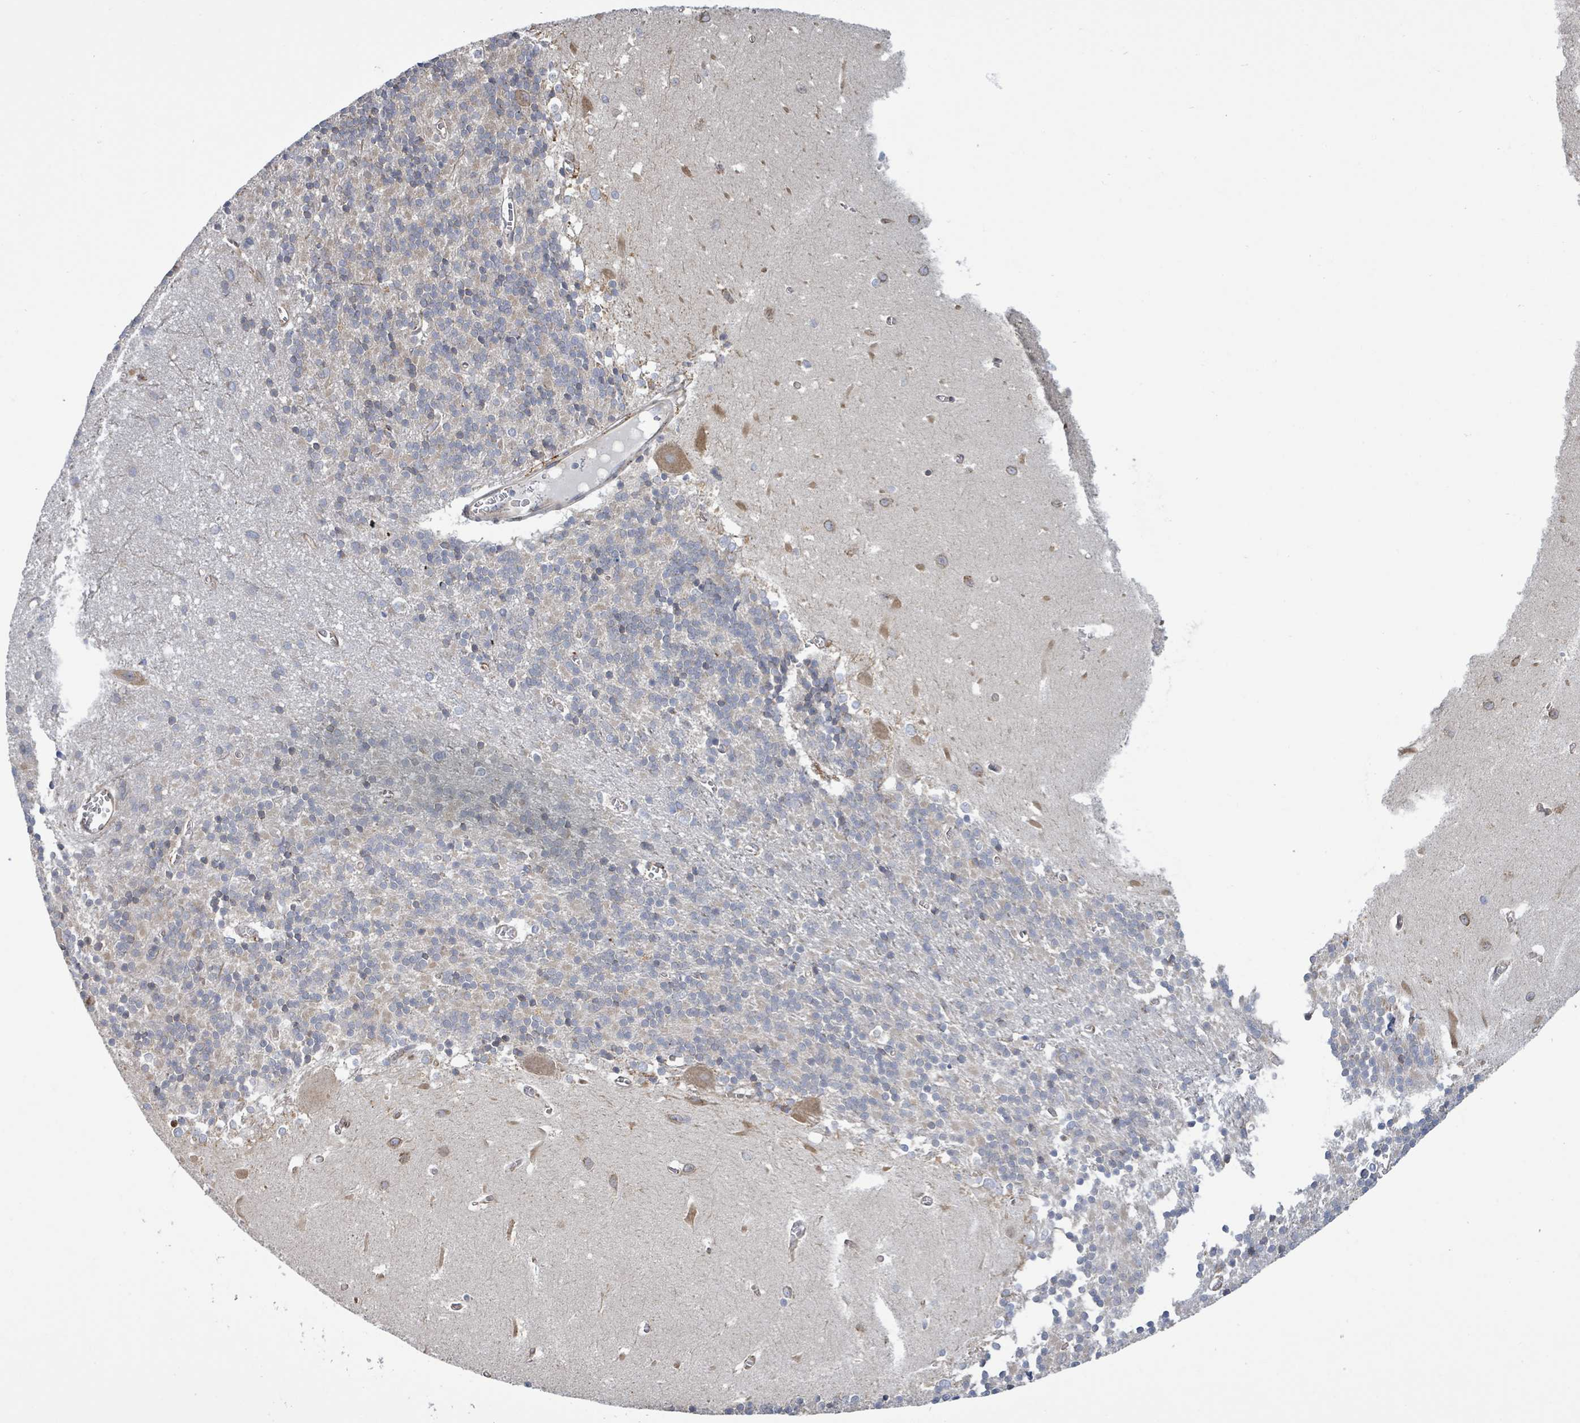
{"staining": {"intensity": "negative", "quantity": "none", "location": "none"}, "tissue": "cerebellum", "cell_type": "Cells in granular layer", "image_type": "normal", "snomed": [{"axis": "morphology", "description": "Normal tissue, NOS"}, {"axis": "topography", "description": "Cerebellum"}], "caption": "The IHC micrograph has no significant expression in cells in granular layer of cerebellum.", "gene": "RFPL4AL1", "patient": {"sex": "male", "age": 37}}